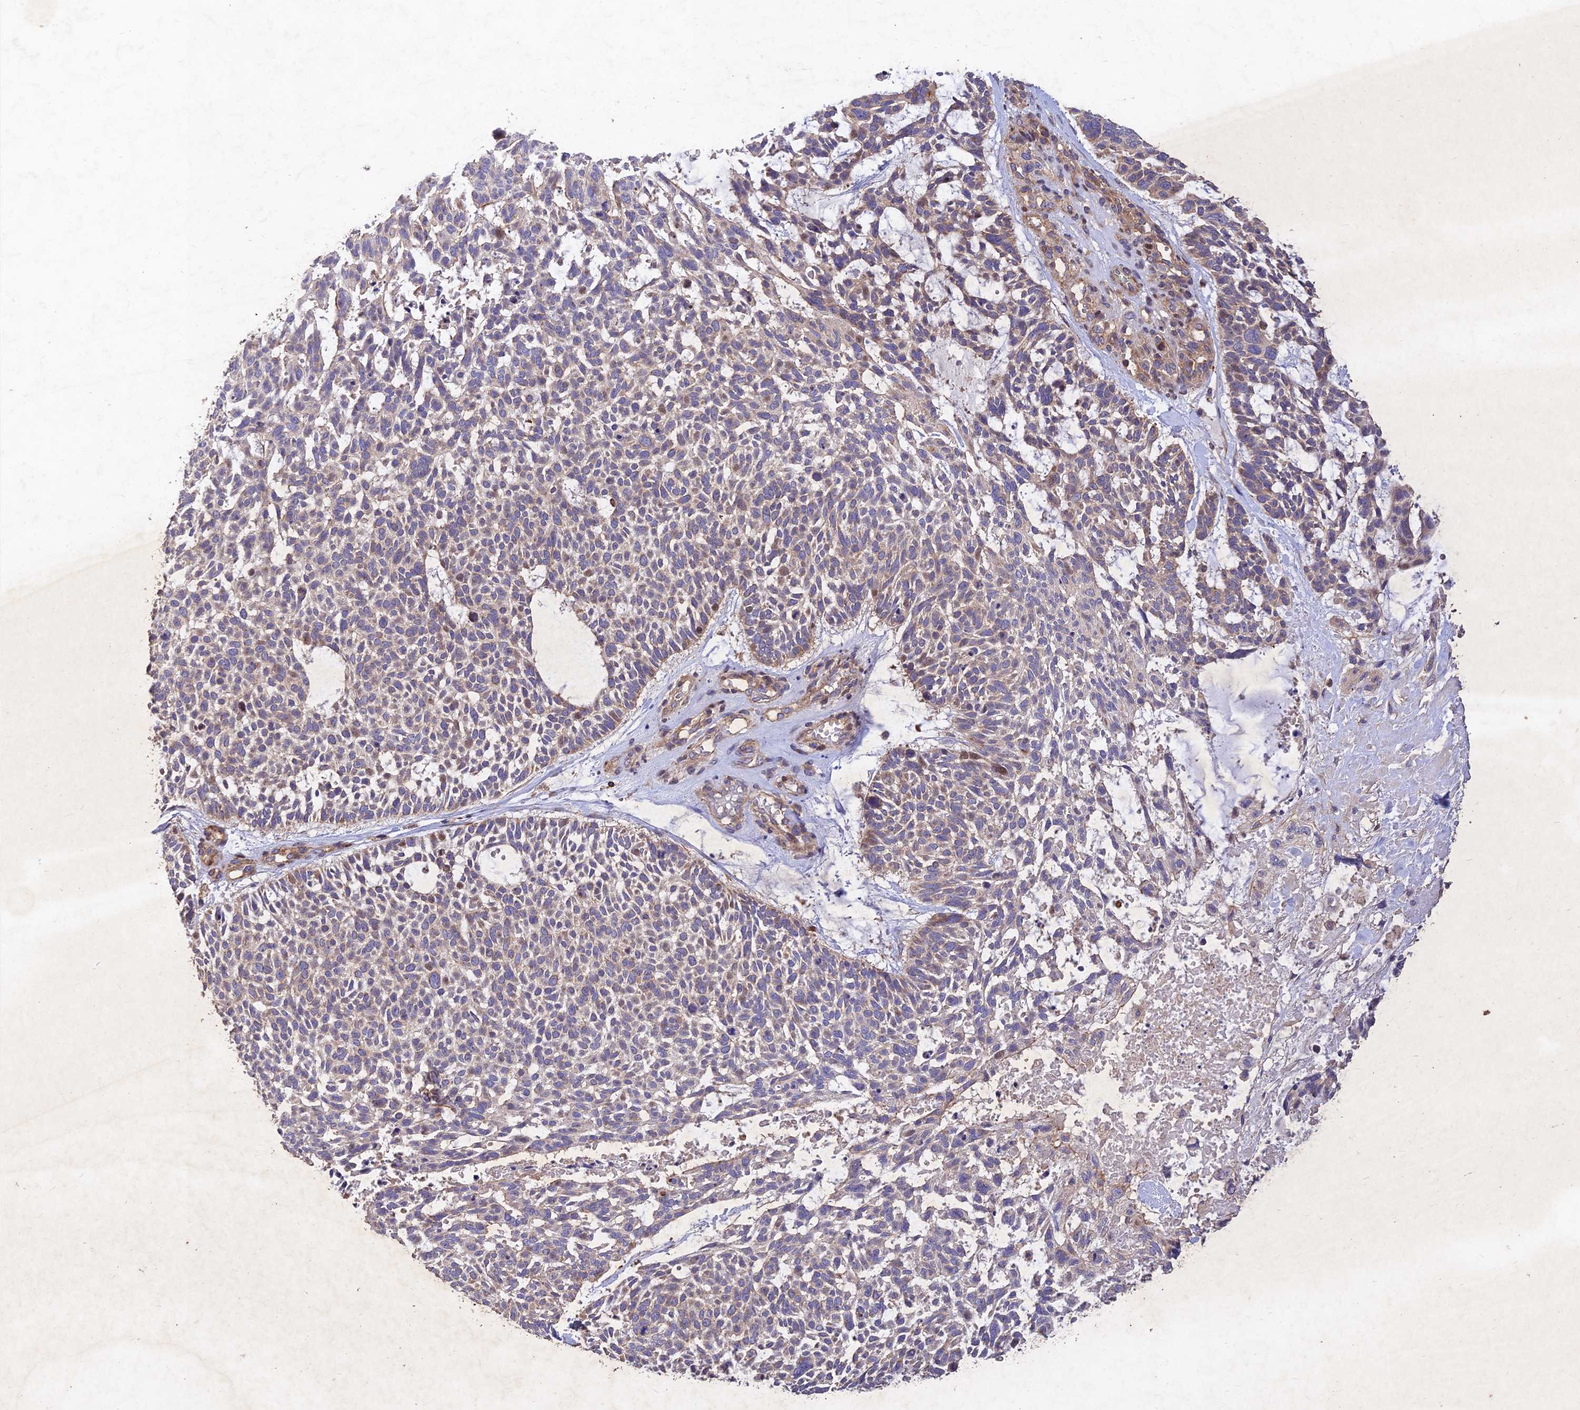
{"staining": {"intensity": "weak", "quantity": "25%-75%", "location": "cytoplasmic/membranous"}, "tissue": "skin cancer", "cell_type": "Tumor cells", "image_type": "cancer", "snomed": [{"axis": "morphology", "description": "Basal cell carcinoma"}, {"axis": "topography", "description": "Skin"}], "caption": "About 25%-75% of tumor cells in human basal cell carcinoma (skin) exhibit weak cytoplasmic/membranous protein positivity as visualized by brown immunohistochemical staining.", "gene": "RELCH", "patient": {"sex": "male", "age": 88}}